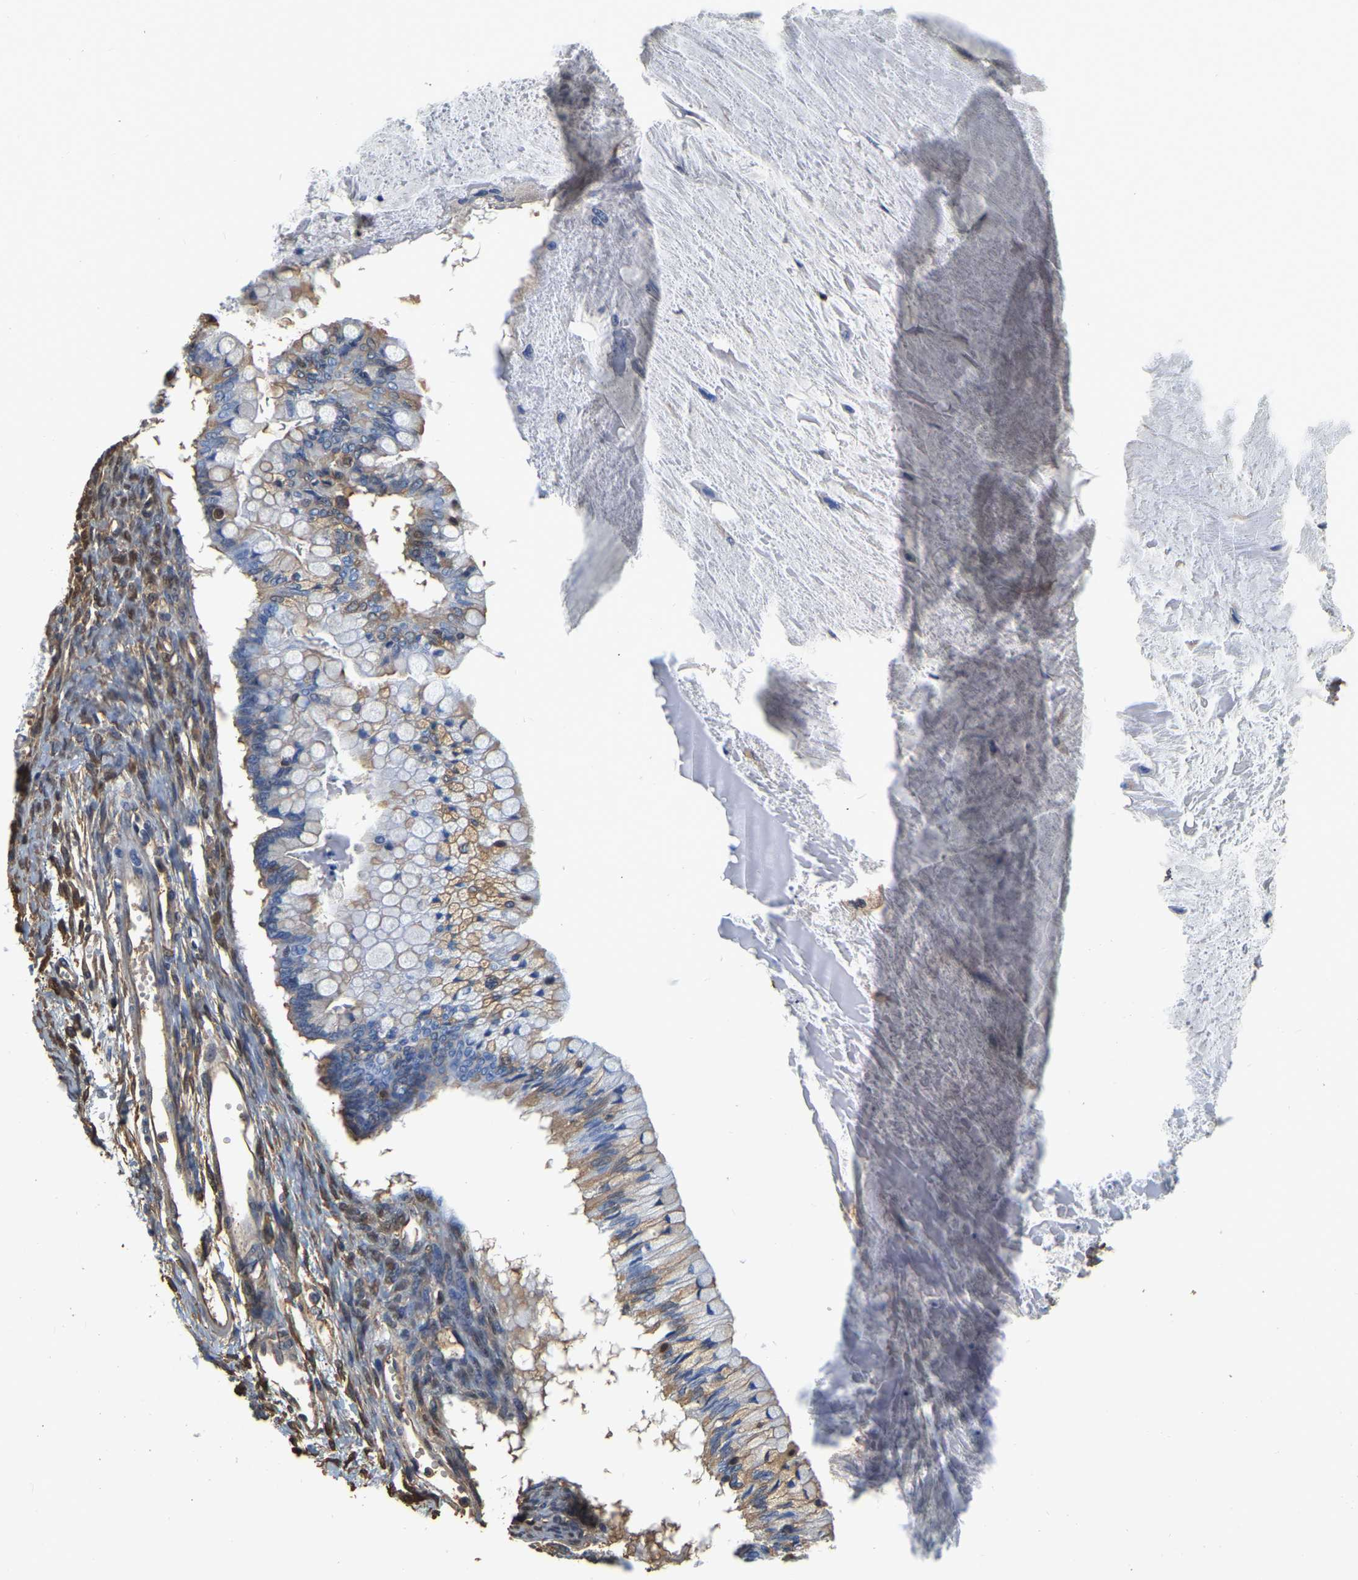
{"staining": {"intensity": "weak", "quantity": "25%-75%", "location": "cytoplasmic/membranous"}, "tissue": "ovarian cancer", "cell_type": "Tumor cells", "image_type": "cancer", "snomed": [{"axis": "morphology", "description": "Cystadenocarcinoma, mucinous, NOS"}, {"axis": "topography", "description": "Ovary"}], "caption": "Ovarian cancer (mucinous cystadenocarcinoma) was stained to show a protein in brown. There is low levels of weak cytoplasmic/membranous staining in about 25%-75% of tumor cells.", "gene": "LDHB", "patient": {"sex": "female", "age": 57}}